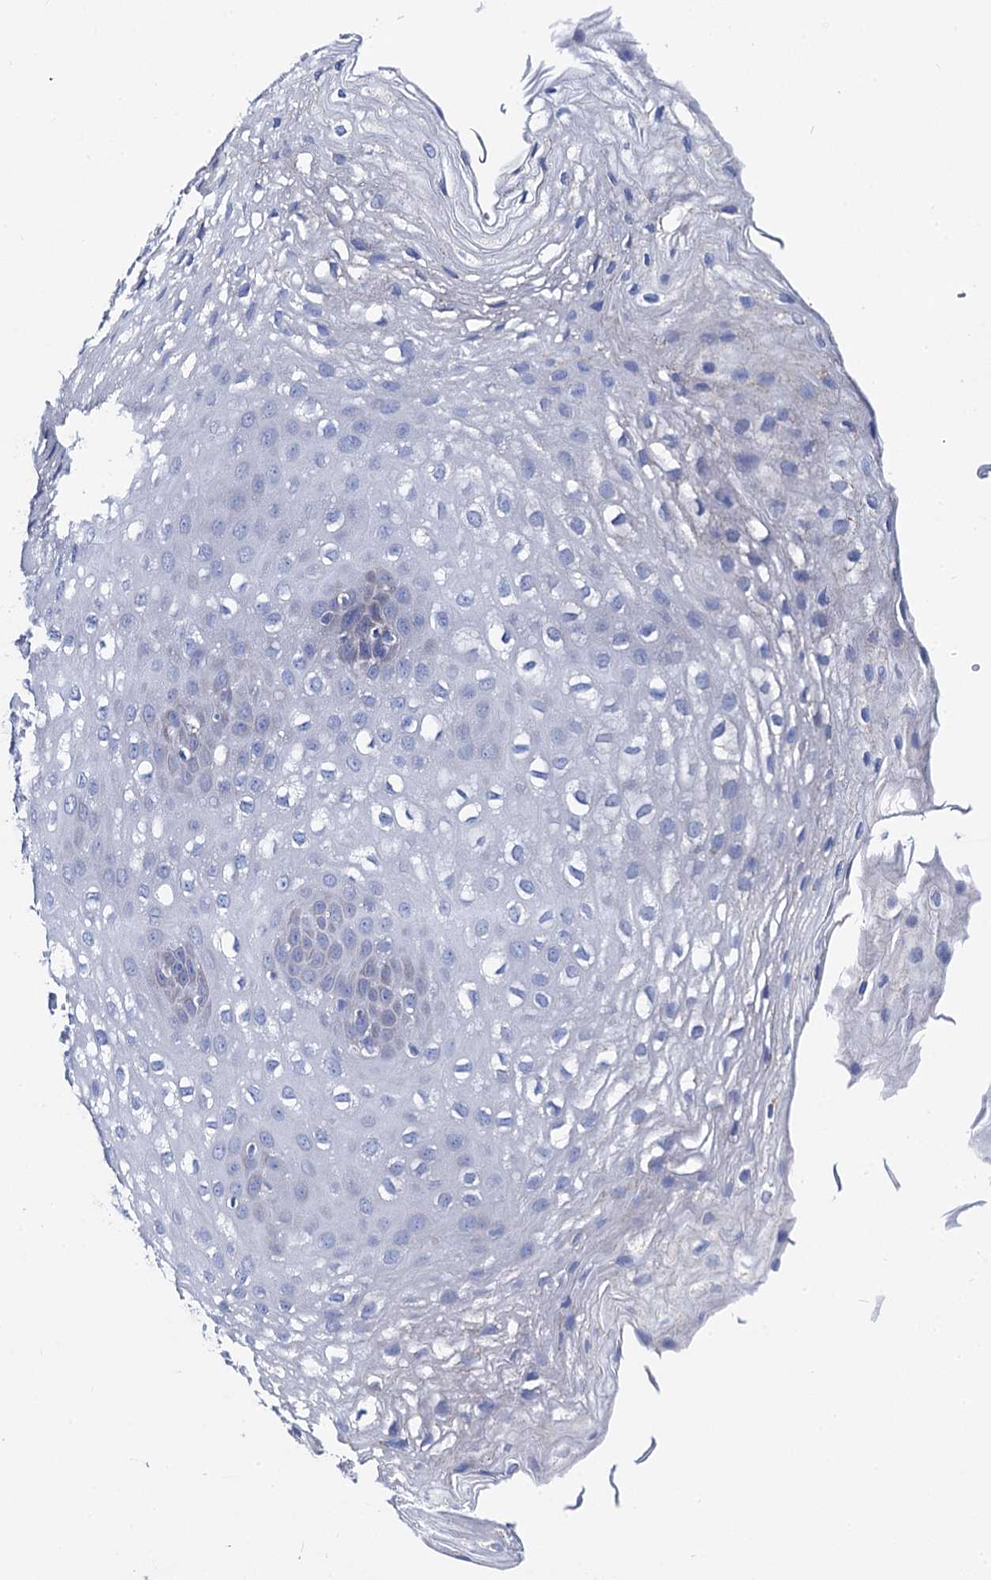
{"staining": {"intensity": "negative", "quantity": "none", "location": "none"}, "tissue": "esophagus", "cell_type": "Squamous epithelial cells", "image_type": "normal", "snomed": [{"axis": "morphology", "description": "Normal tissue, NOS"}, {"axis": "topography", "description": "Esophagus"}], "caption": "Micrograph shows no protein positivity in squamous epithelial cells of unremarkable esophagus.", "gene": "ACADSB", "patient": {"sex": "female", "age": 66}}